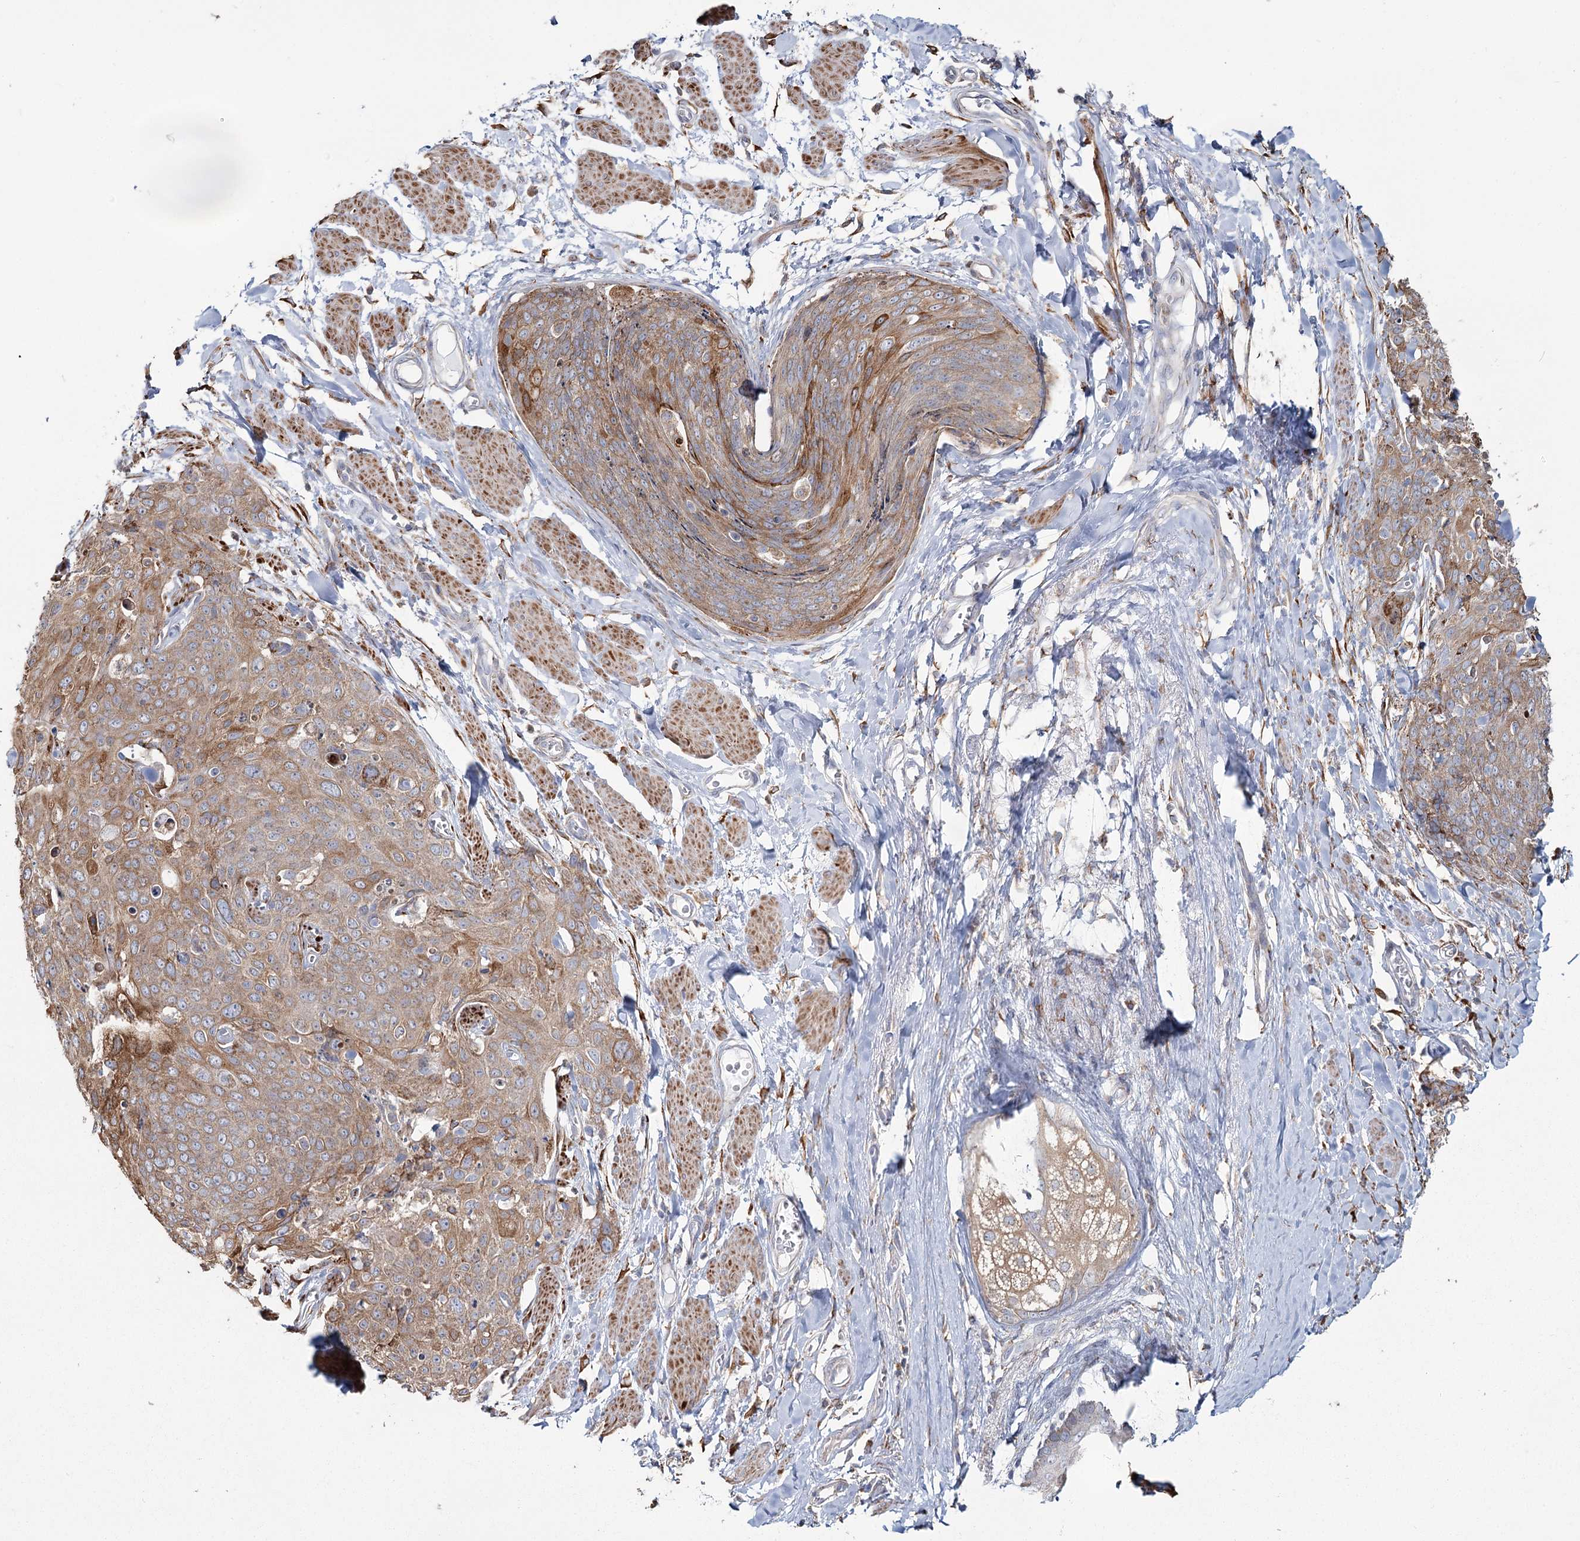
{"staining": {"intensity": "moderate", "quantity": ">75%", "location": "cytoplasmic/membranous"}, "tissue": "skin cancer", "cell_type": "Tumor cells", "image_type": "cancer", "snomed": [{"axis": "morphology", "description": "Squamous cell carcinoma, NOS"}, {"axis": "topography", "description": "Skin"}, {"axis": "topography", "description": "Vulva"}], "caption": "Immunohistochemical staining of skin cancer (squamous cell carcinoma) exhibits medium levels of moderate cytoplasmic/membranous protein staining in about >75% of tumor cells.", "gene": "ZCCHC9", "patient": {"sex": "female", "age": 85}}